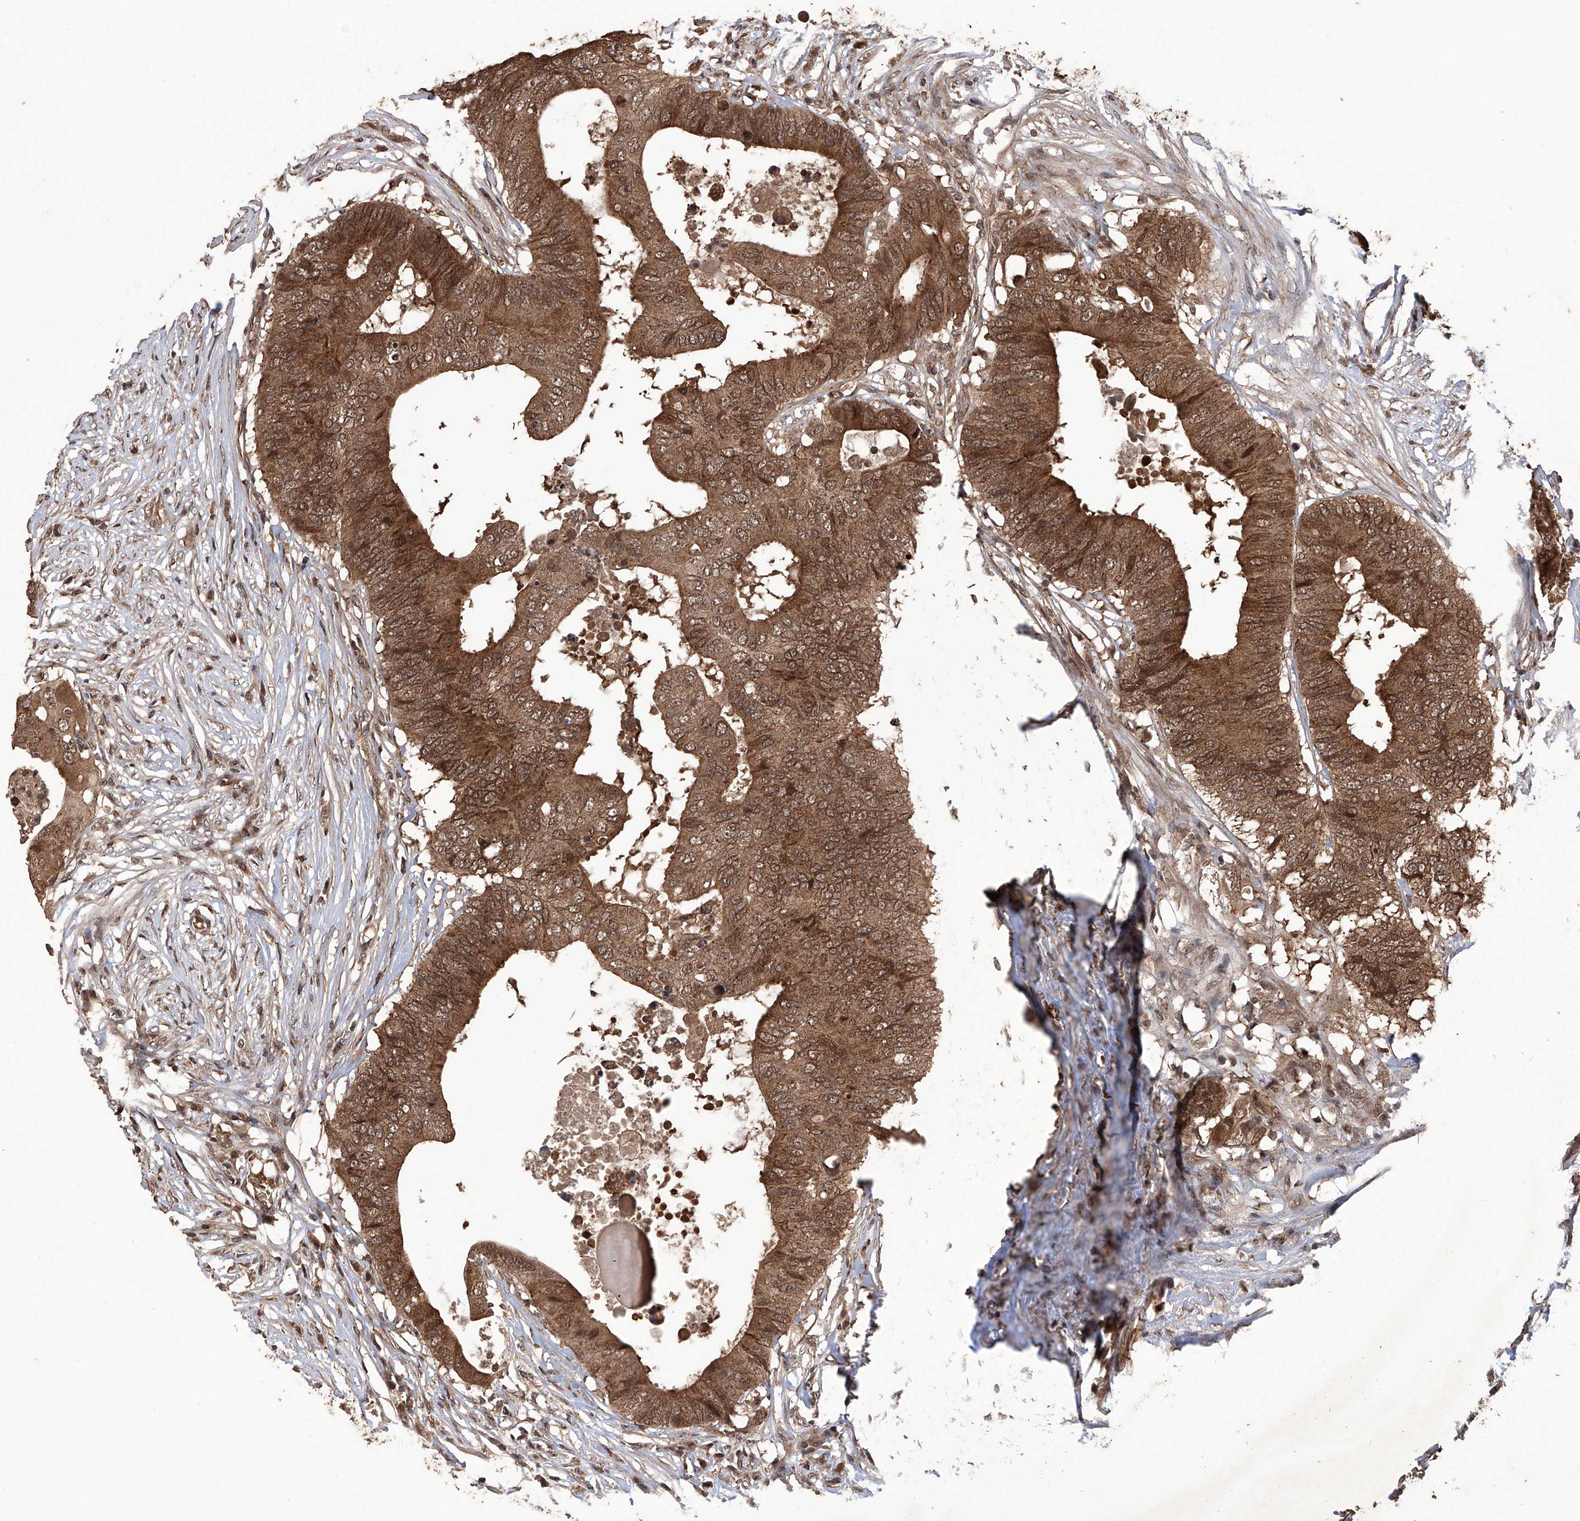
{"staining": {"intensity": "moderate", "quantity": ">75%", "location": "cytoplasmic/membranous,nuclear"}, "tissue": "colorectal cancer", "cell_type": "Tumor cells", "image_type": "cancer", "snomed": [{"axis": "morphology", "description": "Adenocarcinoma, NOS"}, {"axis": "topography", "description": "Colon"}], "caption": "A brown stain labels moderate cytoplasmic/membranous and nuclear positivity of a protein in adenocarcinoma (colorectal) tumor cells.", "gene": "LYSMD4", "patient": {"sex": "male", "age": 71}}